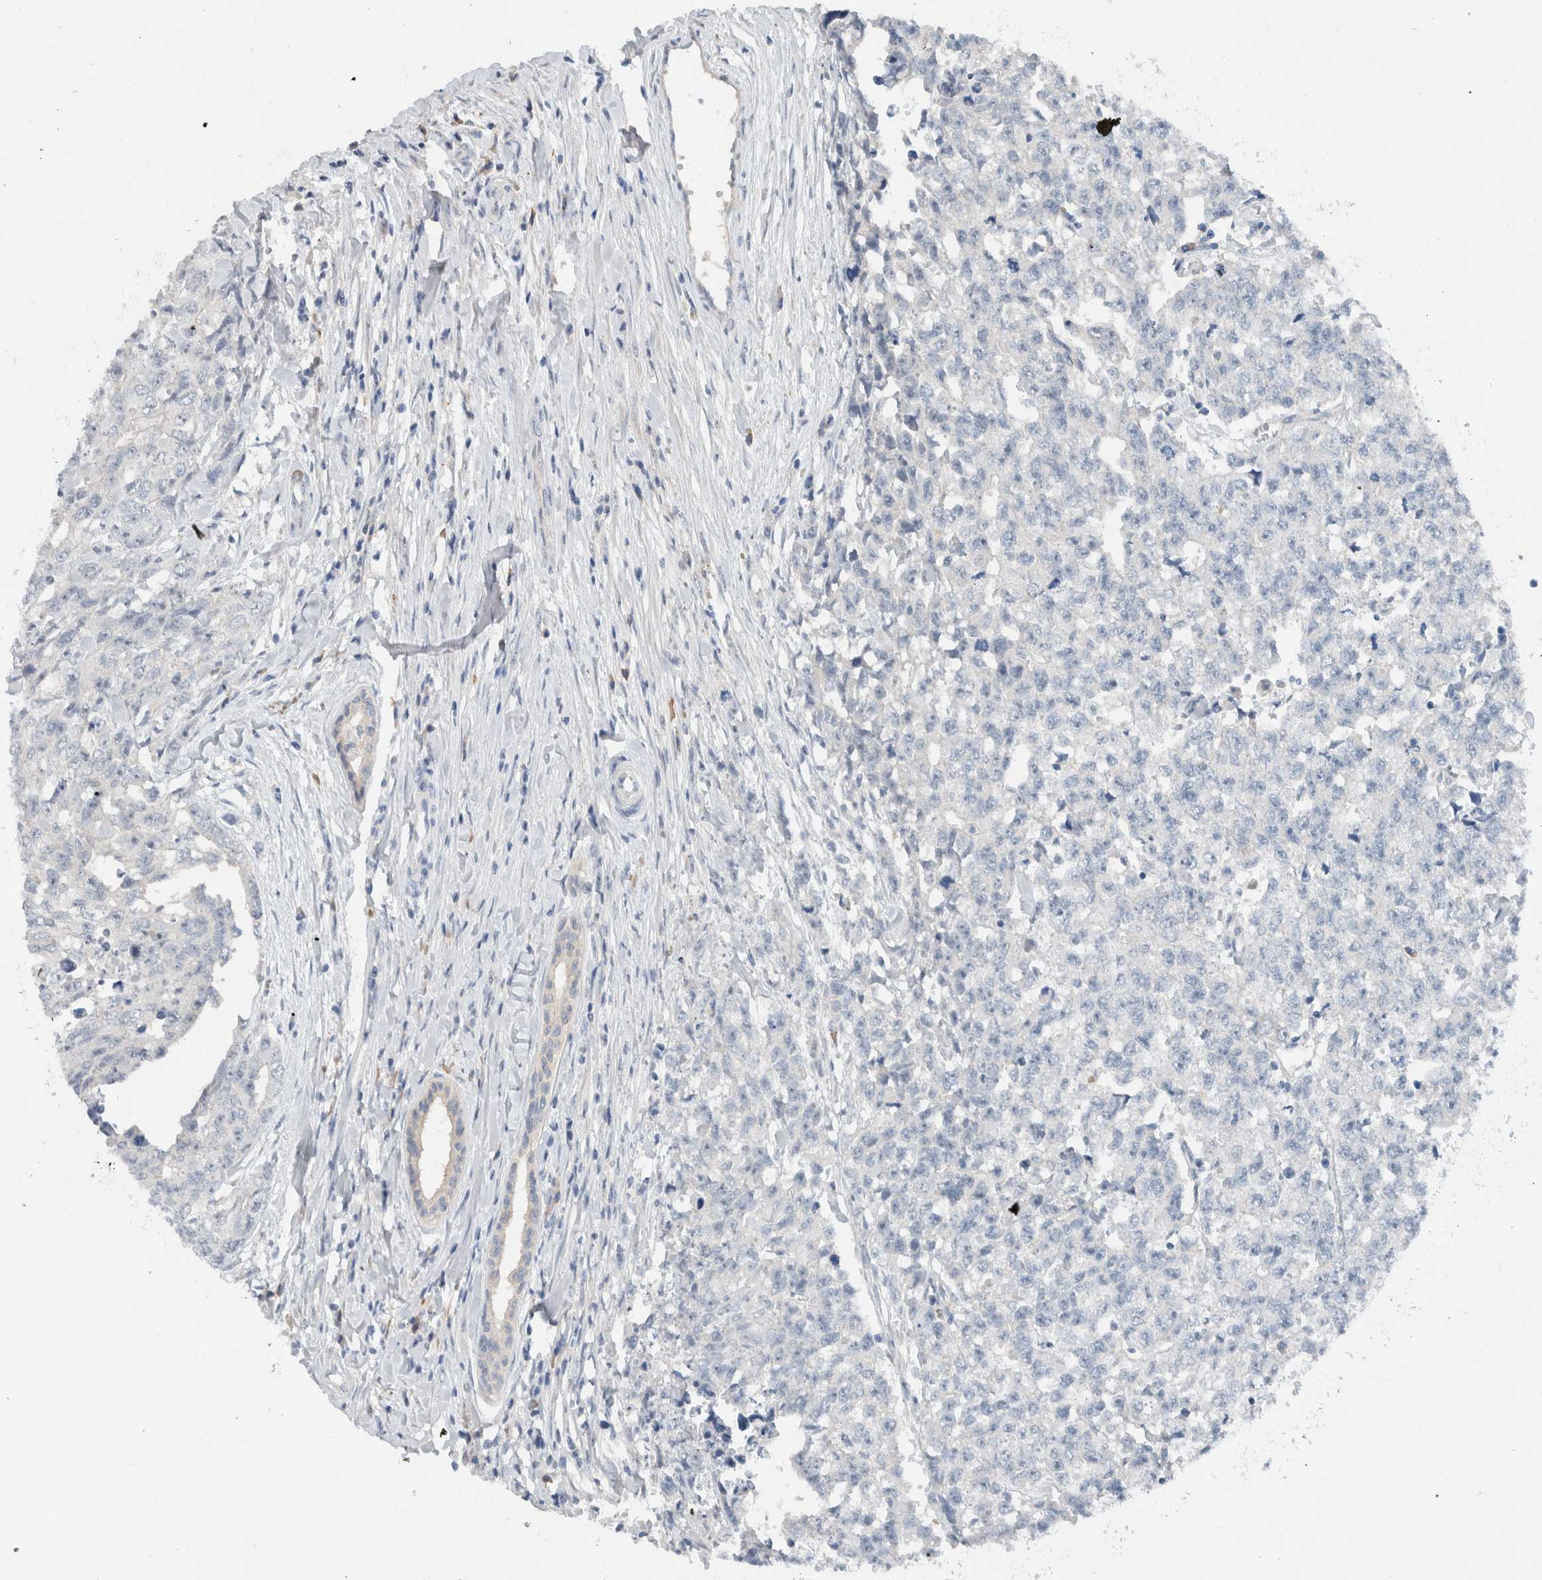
{"staining": {"intensity": "negative", "quantity": "none", "location": "none"}, "tissue": "testis cancer", "cell_type": "Tumor cells", "image_type": "cancer", "snomed": [{"axis": "morphology", "description": "Carcinoma, Embryonal, NOS"}, {"axis": "topography", "description": "Testis"}], "caption": "DAB immunohistochemical staining of testis cancer exhibits no significant positivity in tumor cells. (DAB IHC, high magnification).", "gene": "DUOX1", "patient": {"sex": "male", "age": 28}}